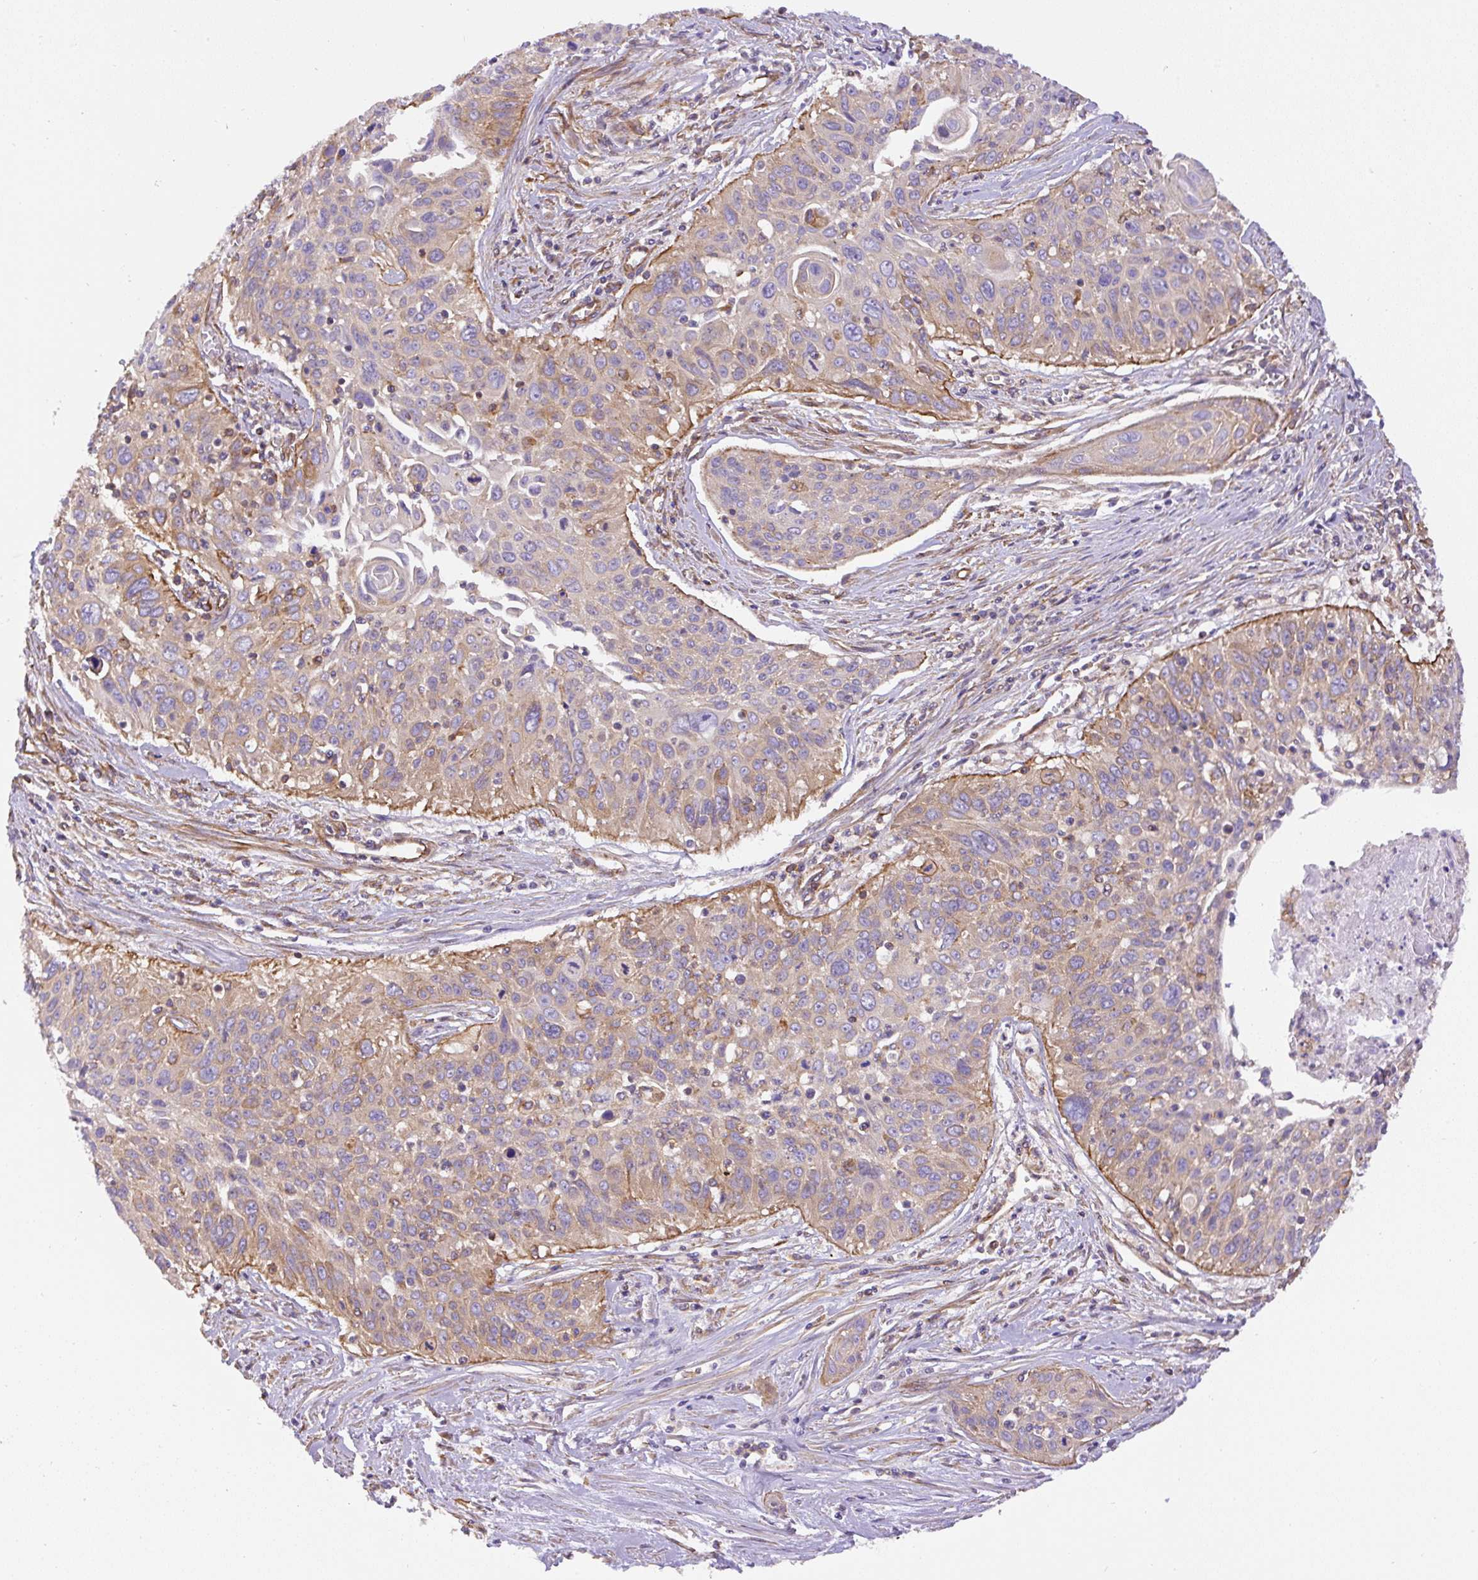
{"staining": {"intensity": "weak", "quantity": "<25%", "location": "cytoplasmic/membranous"}, "tissue": "cervical cancer", "cell_type": "Tumor cells", "image_type": "cancer", "snomed": [{"axis": "morphology", "description": "Squamous cell carcinoma, NOS"}, {"axis": "topography", "description": "Cervix"}], "caption": "Tumor cells show no significant protein expression in squamous cell carcinoma (cervical).", "gene": "DCTN1", "patient": {"sex": "female", "age": 55}}